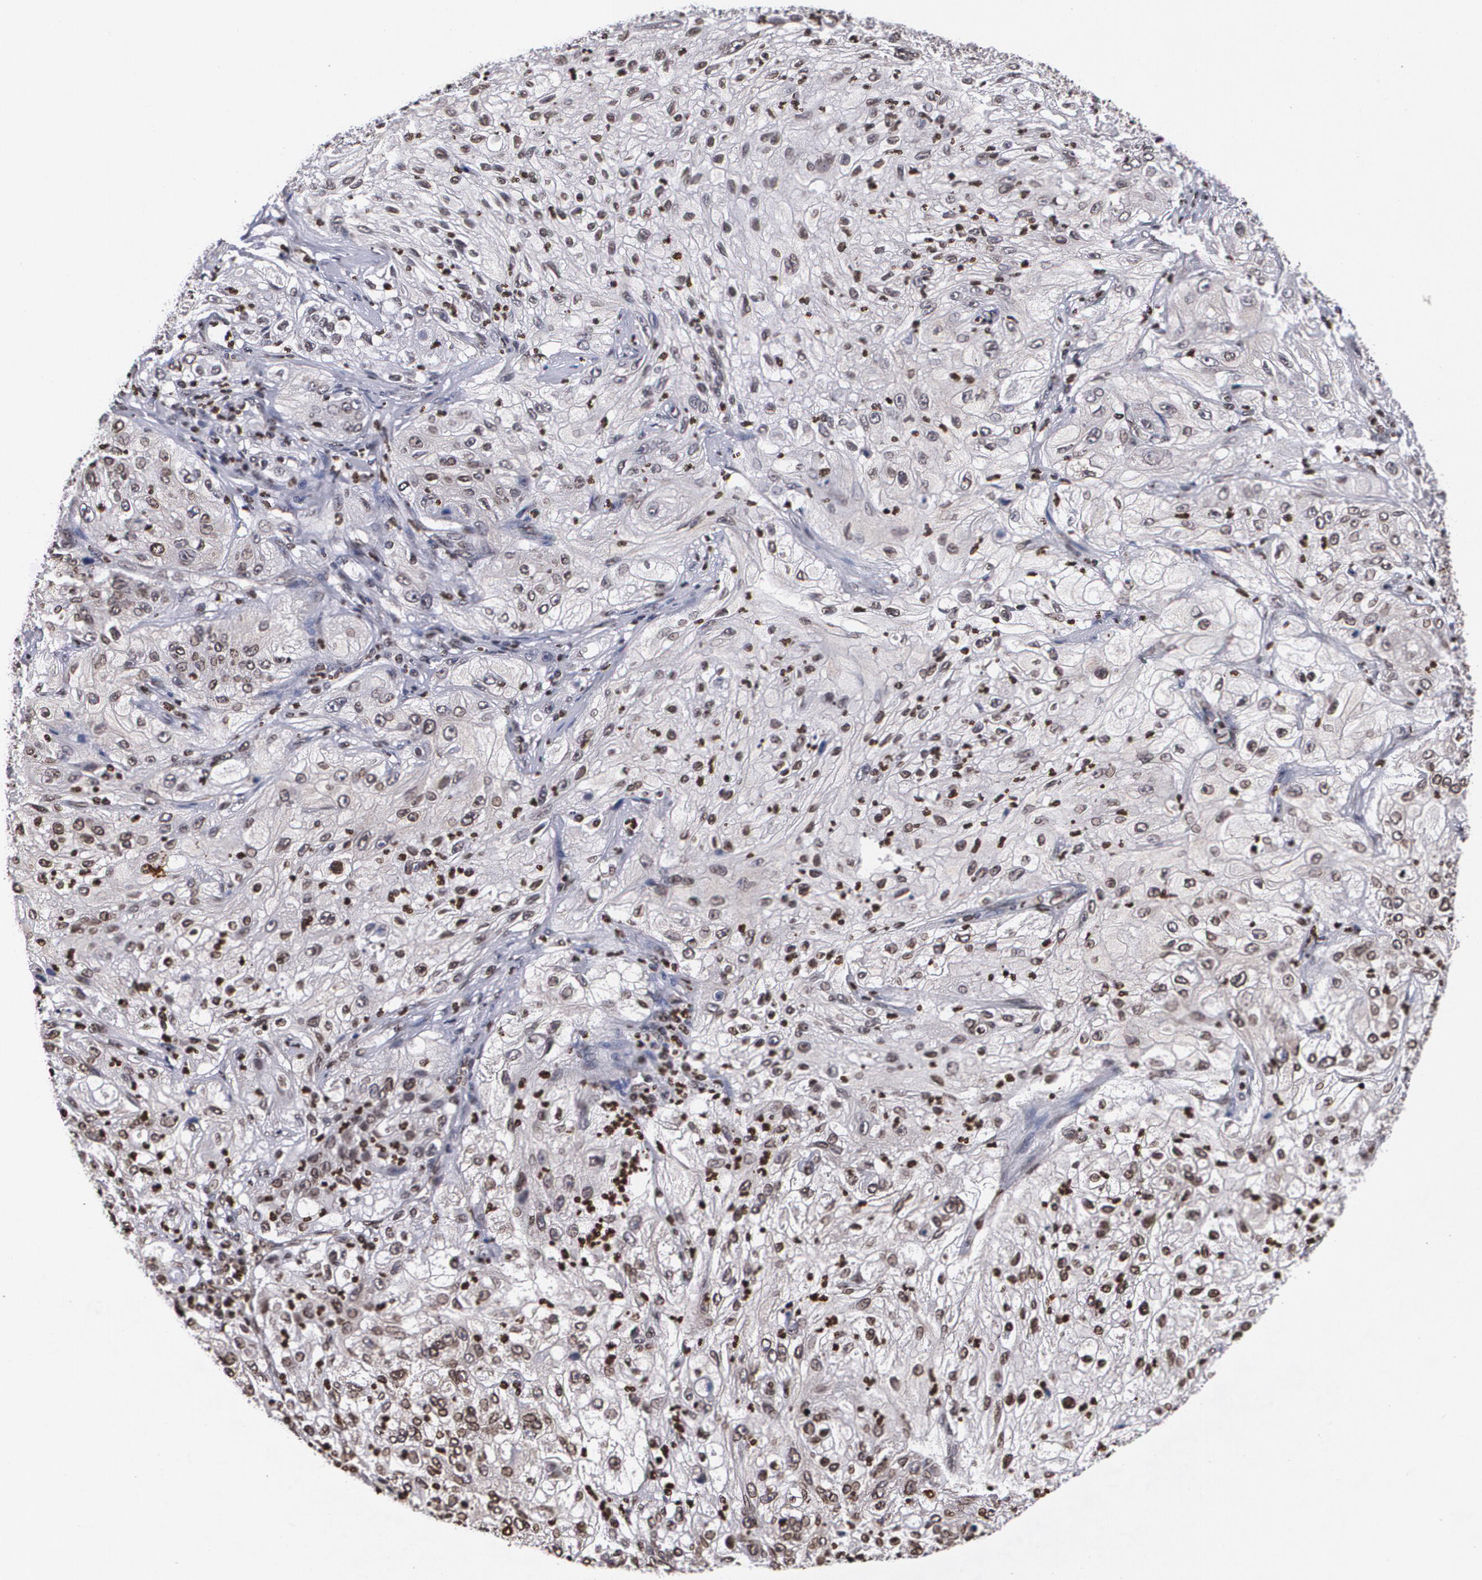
{"staining": {"intensity": "negative", "quantity": "none", "location": "none"}, "tissue": "lung cancer", "cell_type": "Tumor cells", "image_type": "cancer", "snomed": [{"axis": "morphology", "description": "Inflammation, NOS"}, {"axis": "morphology", "description": "Squamous cell carcinoma, NOS"}, {"axis": "topography", "description": "Lymph node"}, {"axis": "topography", "description": "Soft tissue"}, {"axis": "topography", "description": "Lung"}], "caption": "This image is of lung cancer stained with immunohistochemistry to label a protein in brown with the nuclei are counter-stained blue. There is no positivity in tumor cells. (DAB (3,3'-diaminobenzidine) immunohistochemistry, high magnification).", "gene": "MVP", "patient": {"sex": "male", "age": 66}}